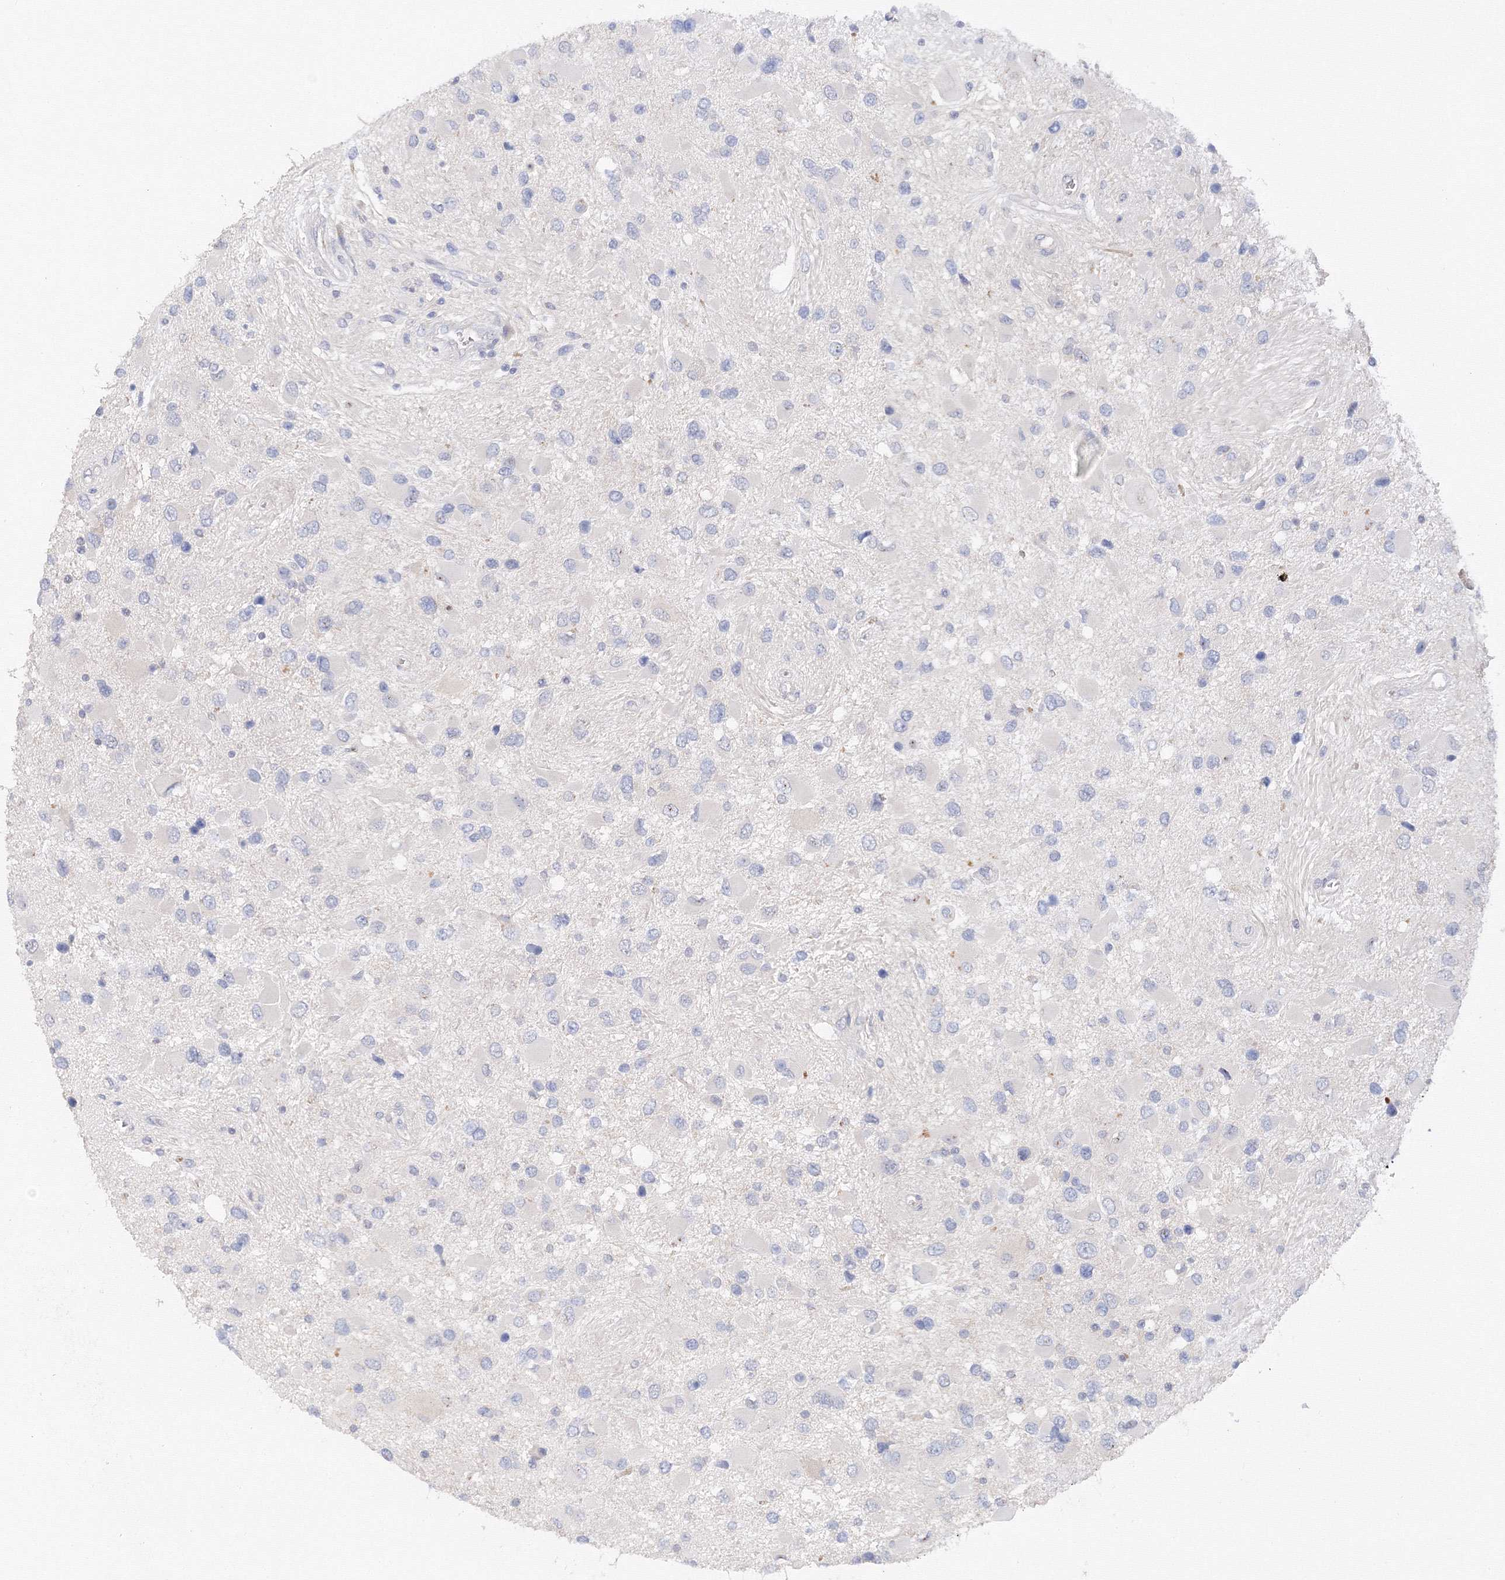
{"staining": {"intensity": "negative", "quantity": "none", "location": "none"}, "tissue": "glioma", "cell_type": "Tumor cells", "image_type": "cancer", "snomed": [{"axis": "morphology", "description": "Glioma, malignant, High grade"}, {"axis": "topography", "description": "Brain"}], "caption": "Protein analysis of malignant glioma (high-grade) reveals no significant positivity in tumor cells. (IHC, brightfield microscopy, high magnification).", "gene": "DIS3L2", "patient": {"sex": "male", "age": 53}}